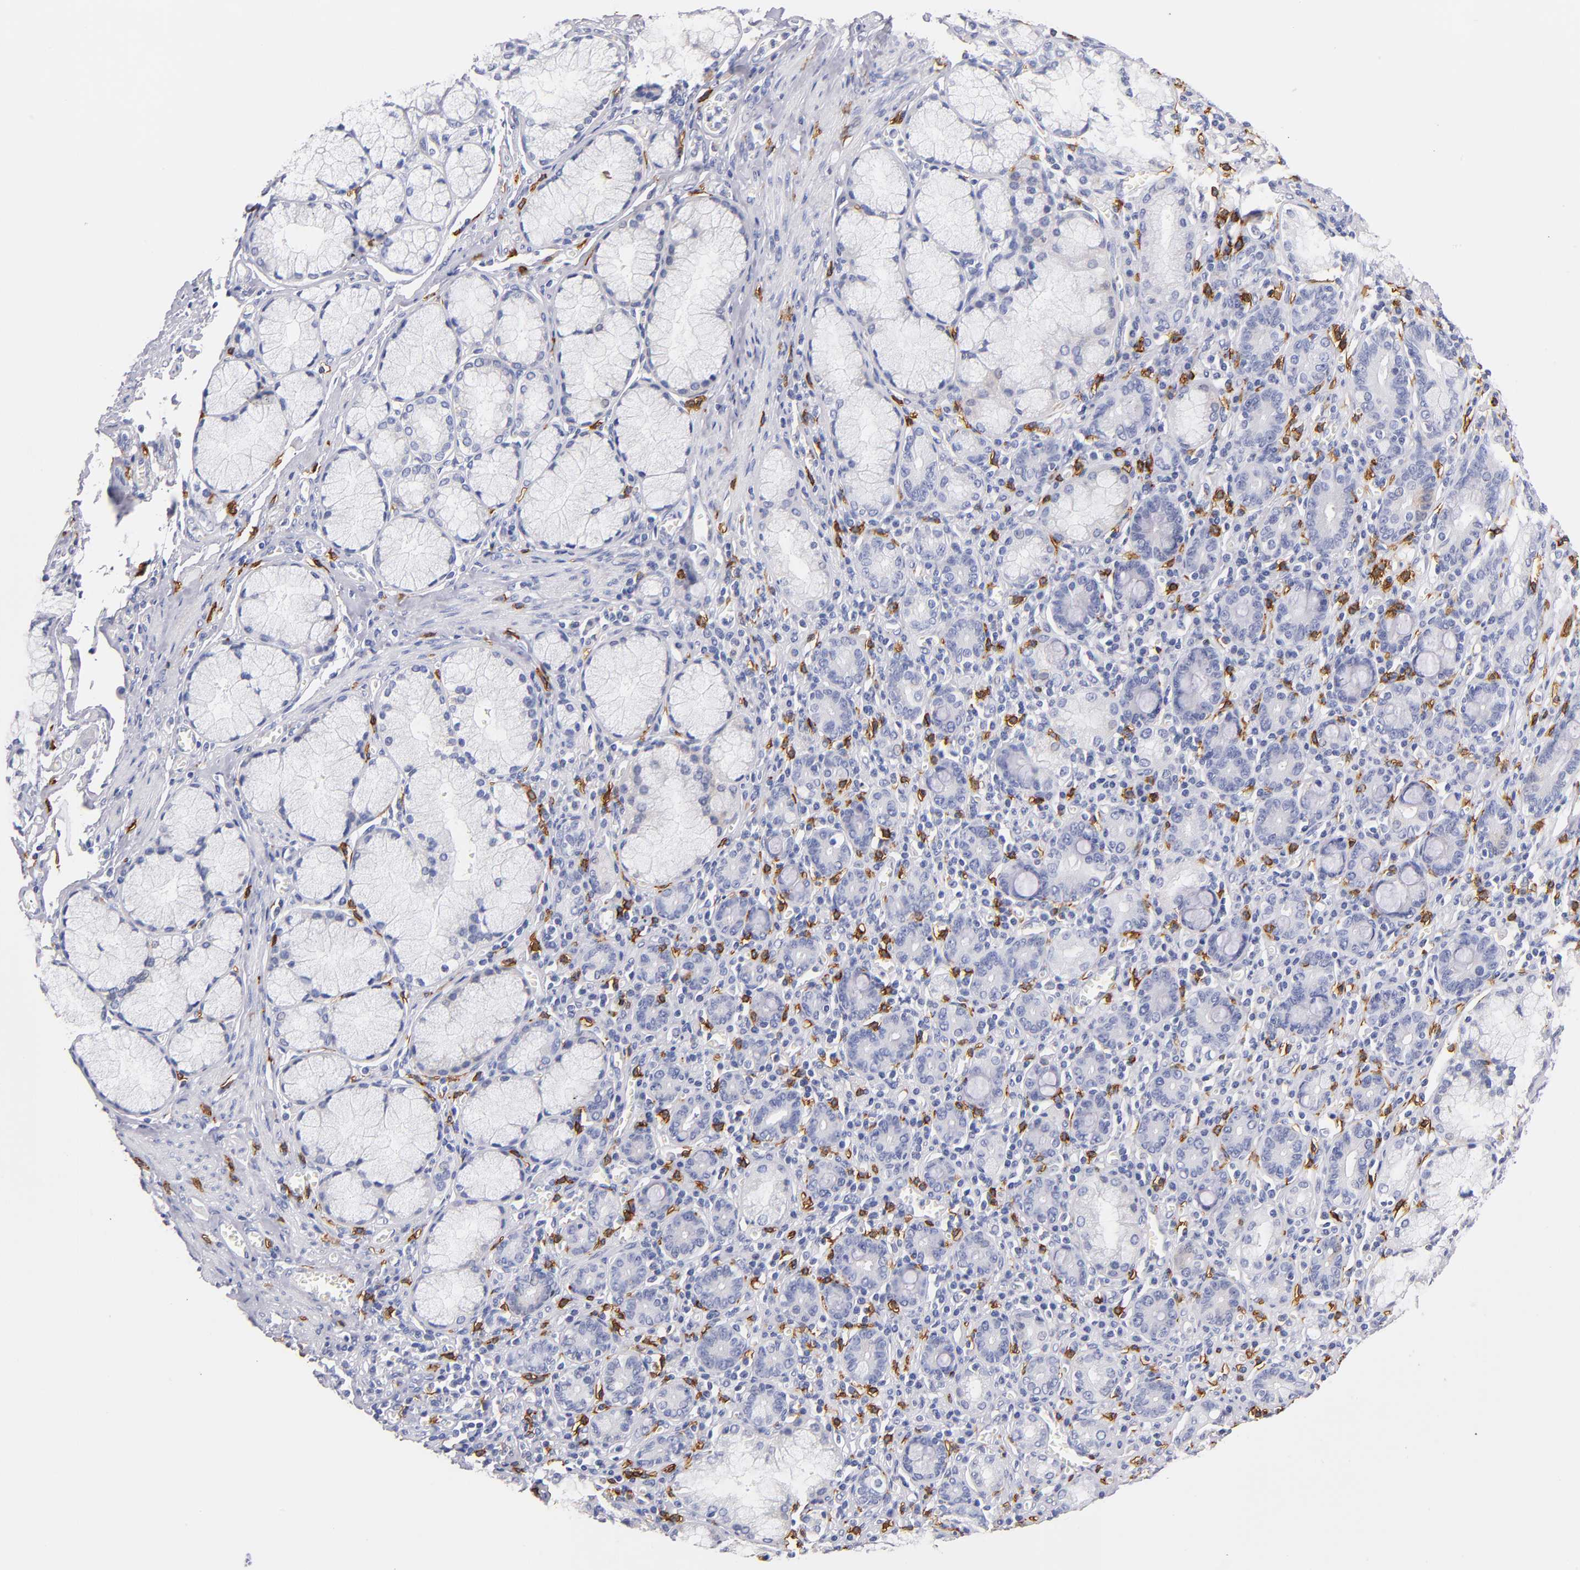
{"staining": {"intensity": "negative", "quantity": "none", "location": "none"}, "tissue": "pancreatic cancer", "cell_type": "Tumor cells", "image_type": "cancer", "snomed": [{"axis": "morphology", "description": "Adenocarcinoma, NOS"}, {"axis": "topography", "description": "Pancreas"}], "caption": "Histopathology image shows no protein expression in tumor cells of pancreatic cancer (adenocarcinoma) tissue.", "gene": "KIT", "patient": {"sex": "male", "age": 77}}